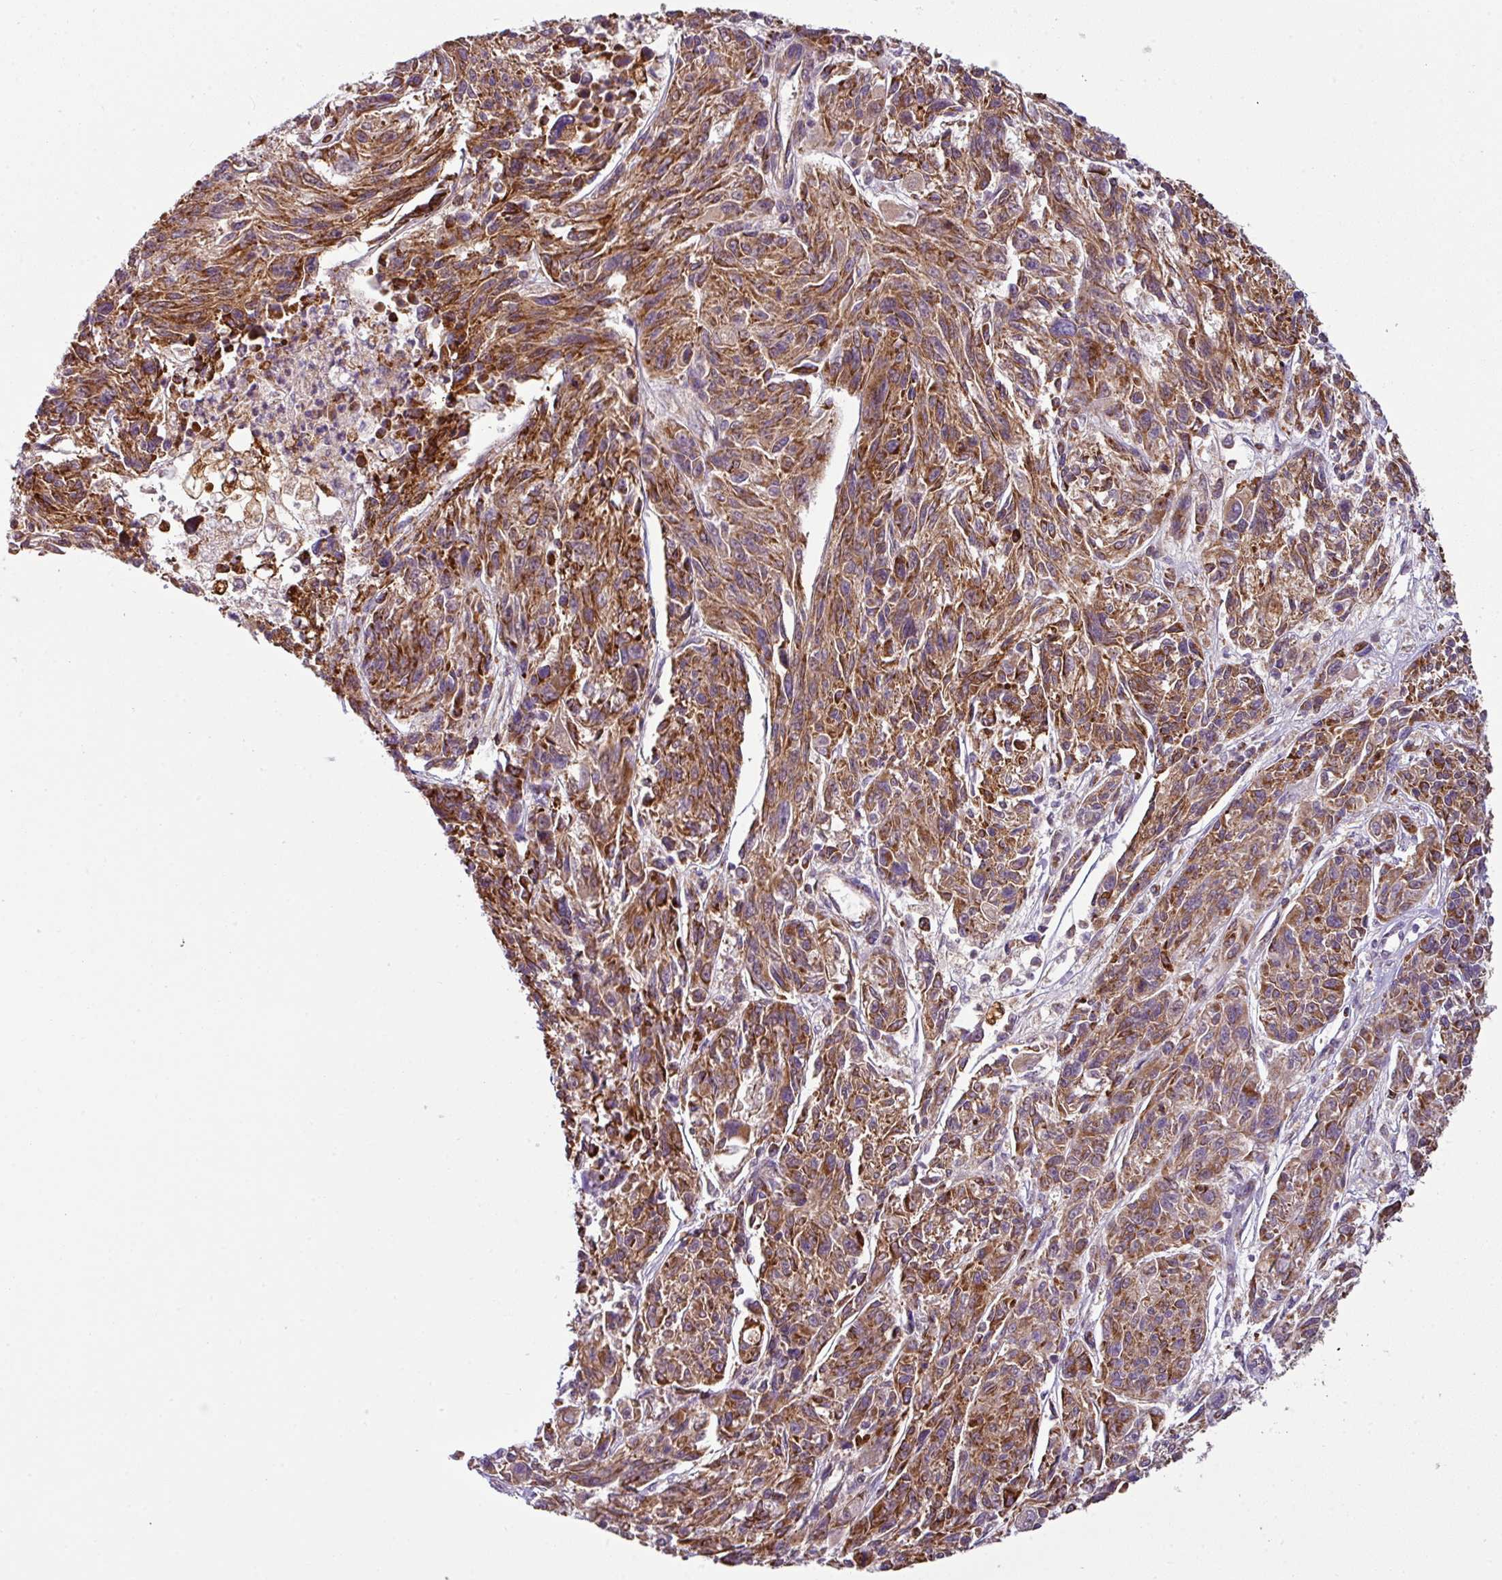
{"staining": {"intensity": "moderate", "quantity": ">75%", "location": "cytoplasmic/membranous"}, "tissue": "melanoma", "cell_type": "Tumor cells", "image_type": "cancer", "snomed": [{"axis": "morphology", "description": "Malignant melanoma, NOS"}, {"axis": "topography", "description": "Skin"}], "caption": "Brown immunohistochemical staining in malignant melanoma displays moderate cytoplasmic/membranous positivity in about >75% of tumor cells. (DAB IHC with brightfield microscopy, high magnification).", "gene": "PRELID3B", "patient": {"sex": "male", "age": 53}}